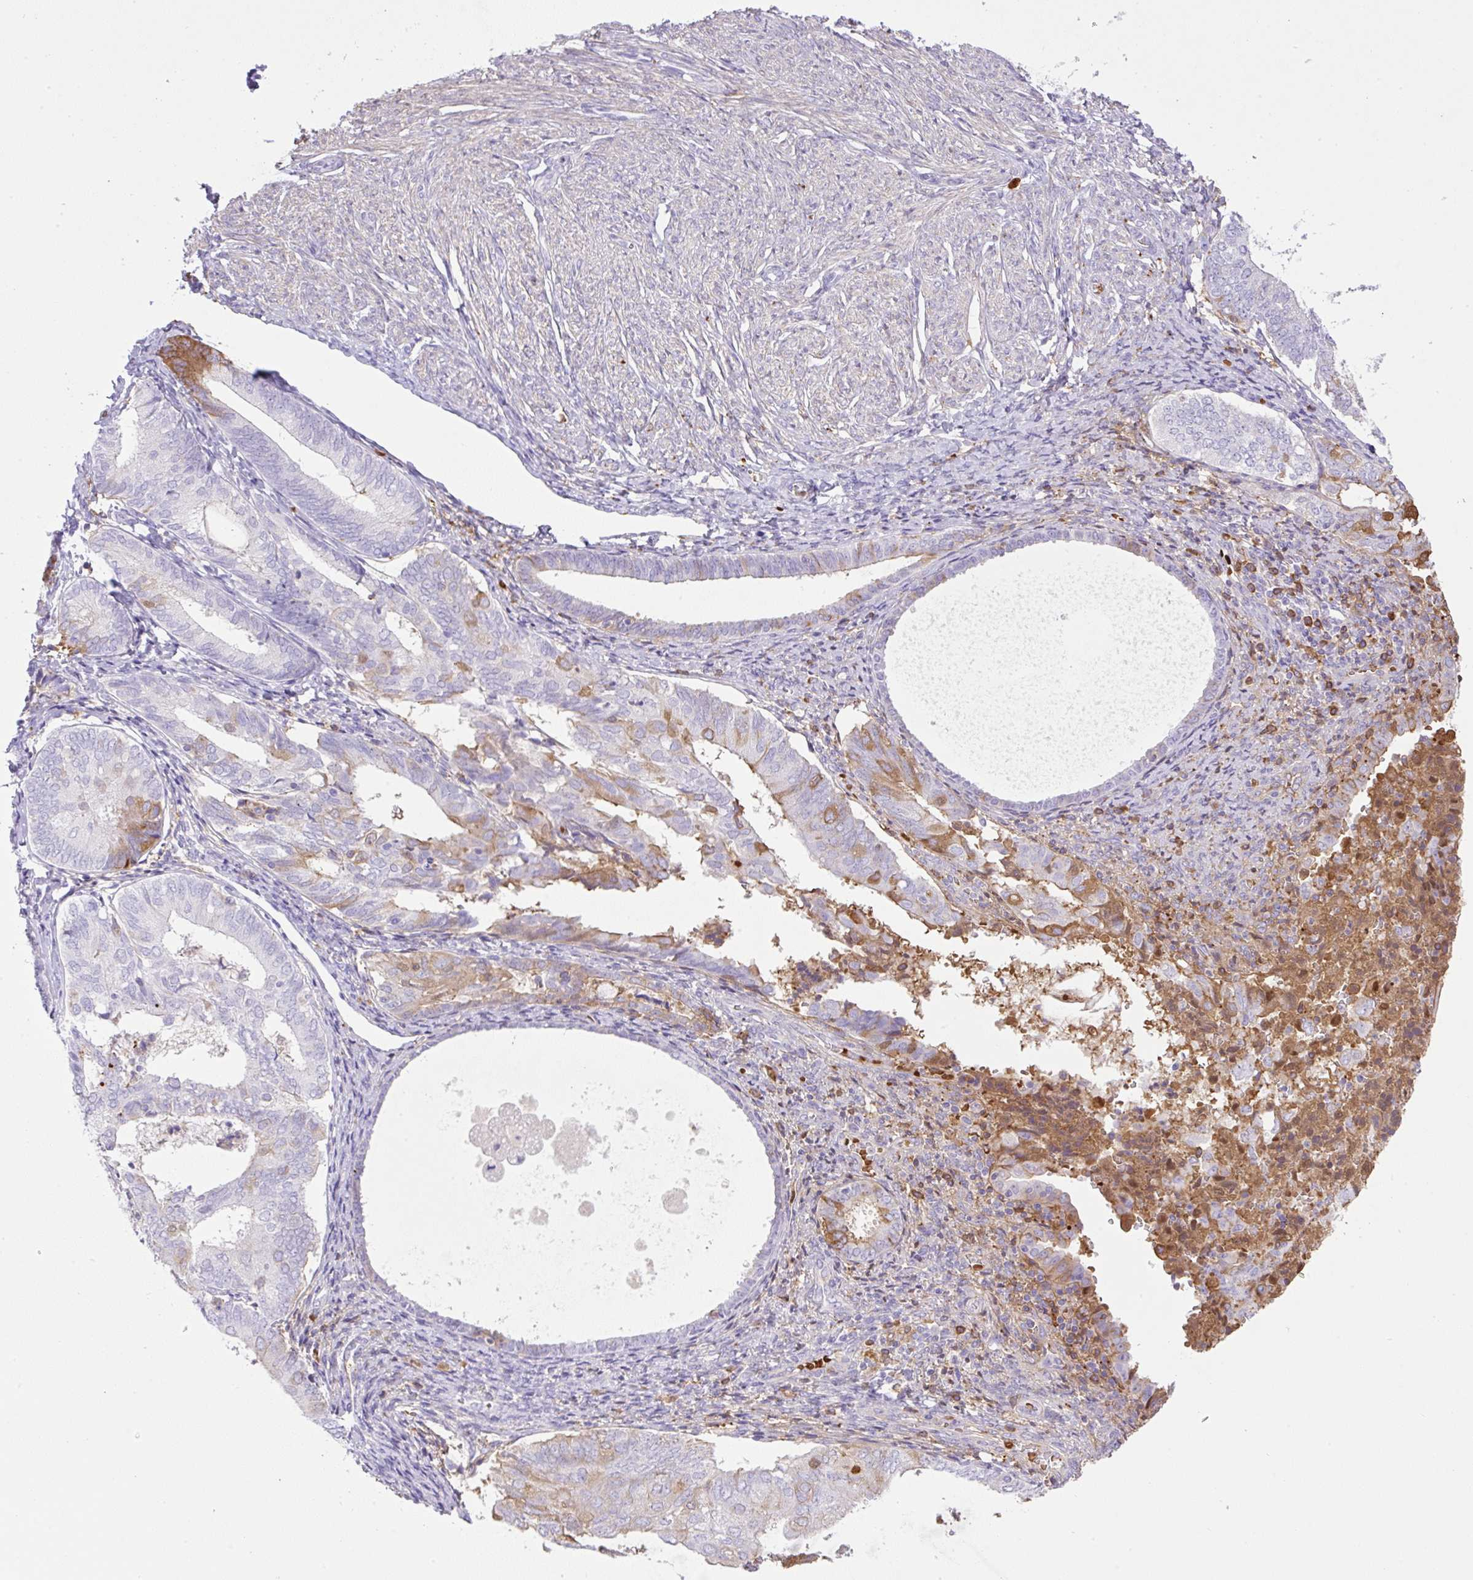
{"staining": {"intensity": "moderate", "quantity": "<25%", "location": "cytoplasmic/membranous"}, "tissue": "endometrial cancer", "cell_type": "Tumor cells", "image_type": "cancer", "snomed": [{"axis": "morphology", "description": "Adenocarcinoma, NOS"}, {"axis": "topography", "description": "Endometrium"}], "caption": "Human endometrial adenocarcinoma stained with a protein marker exhibits moderate staining in tumor cells.", "gene": "TDRD15", "patient": {"sex": "female", "age": 87}}